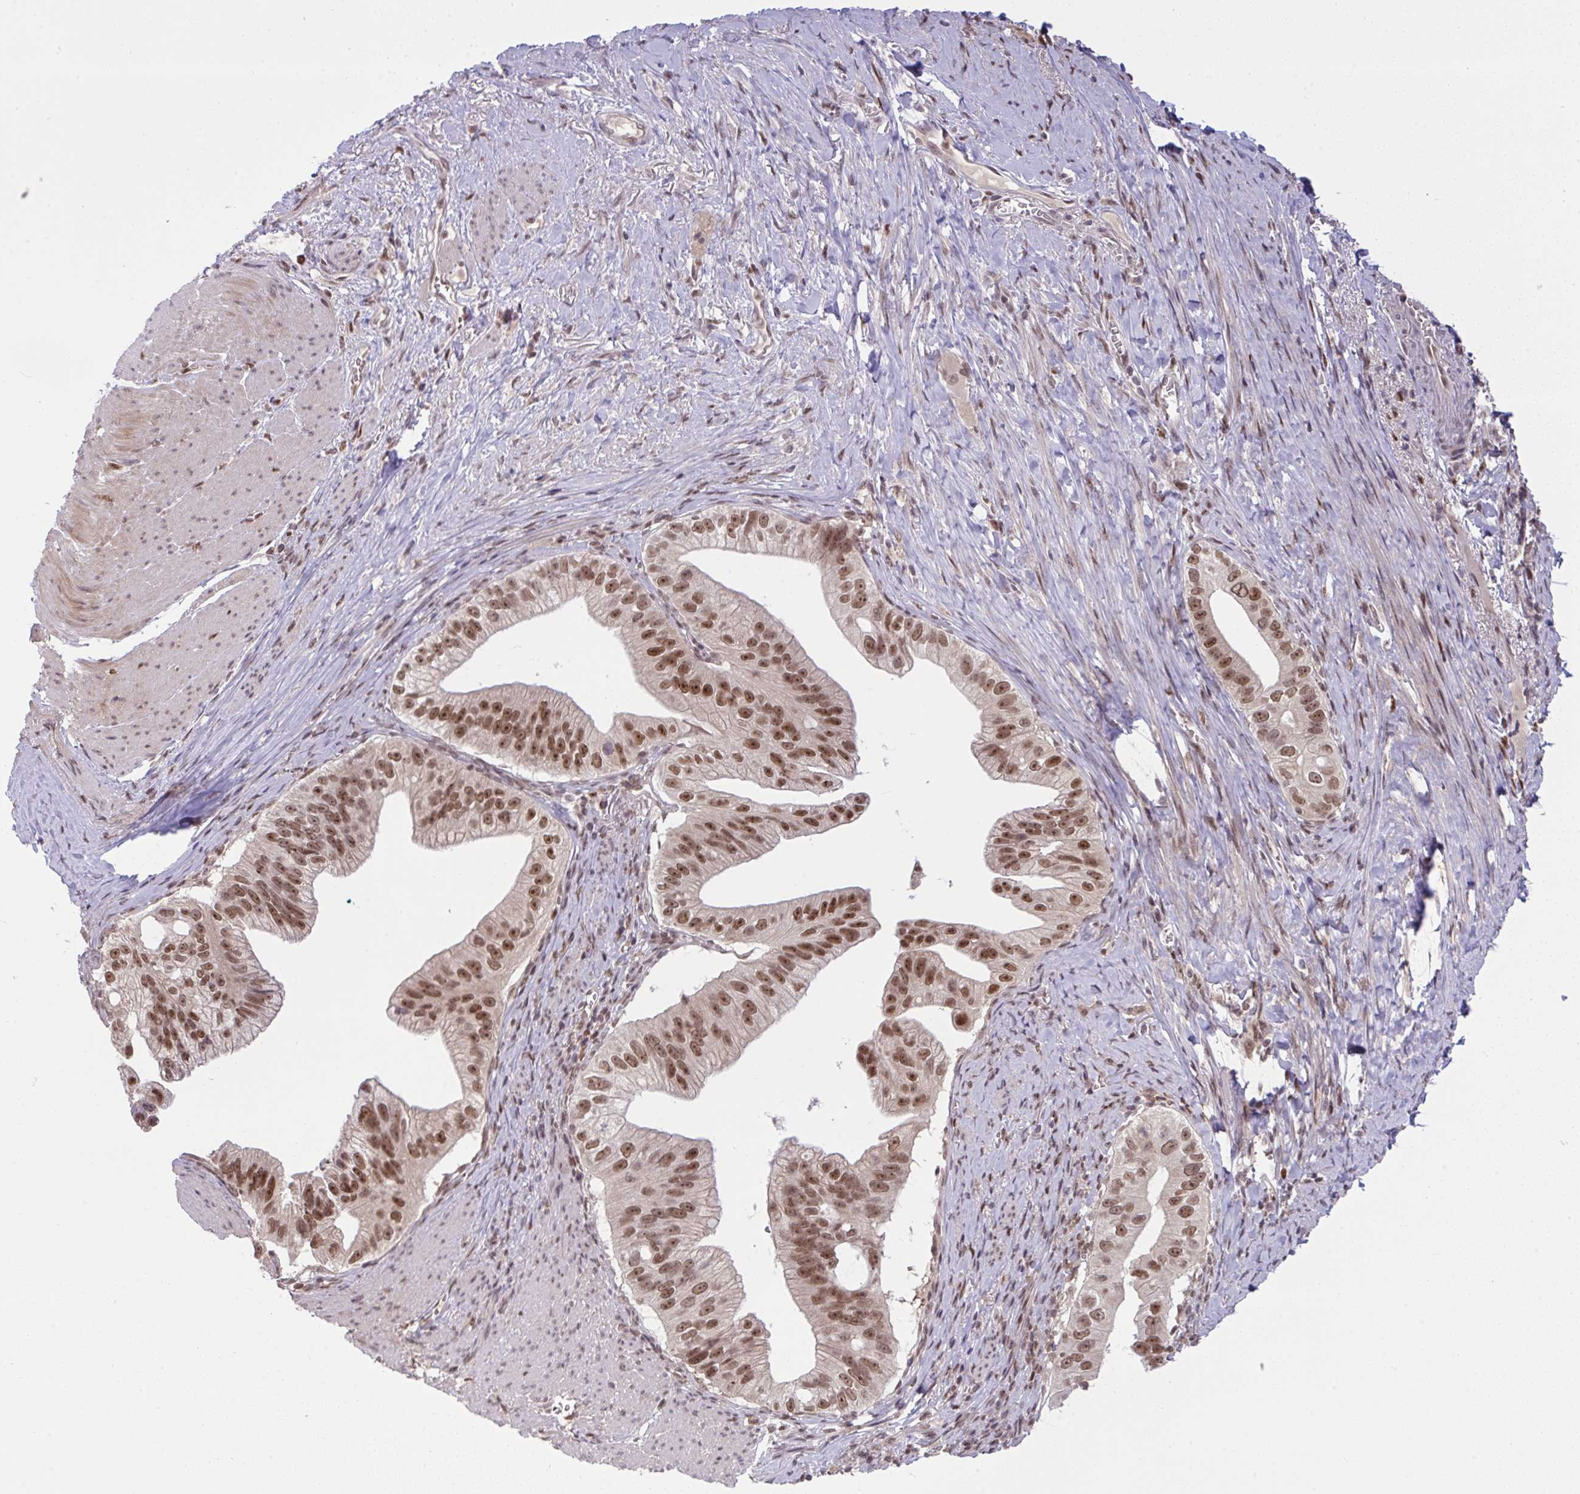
{"staining": {"intensity": "strong", "quantity": ">75%", "location": "nuclear"}, "tissue": "pancreatic cancer", "cell_type": "Tumor cells", "image_type": "cancer", "snomed": [{"axis": "morphology", "description": "Adenocarcinoma, NOS"}, {"axis": "topography", "description": "Pancreas"}], "caption": "Adenocarcinoma (pancreatic) tissue demonstrates strong nuclear staining in approximately >75% of tumor cells", "gene": "KLF2", "patient": {"sex": "male", "age": 70}}